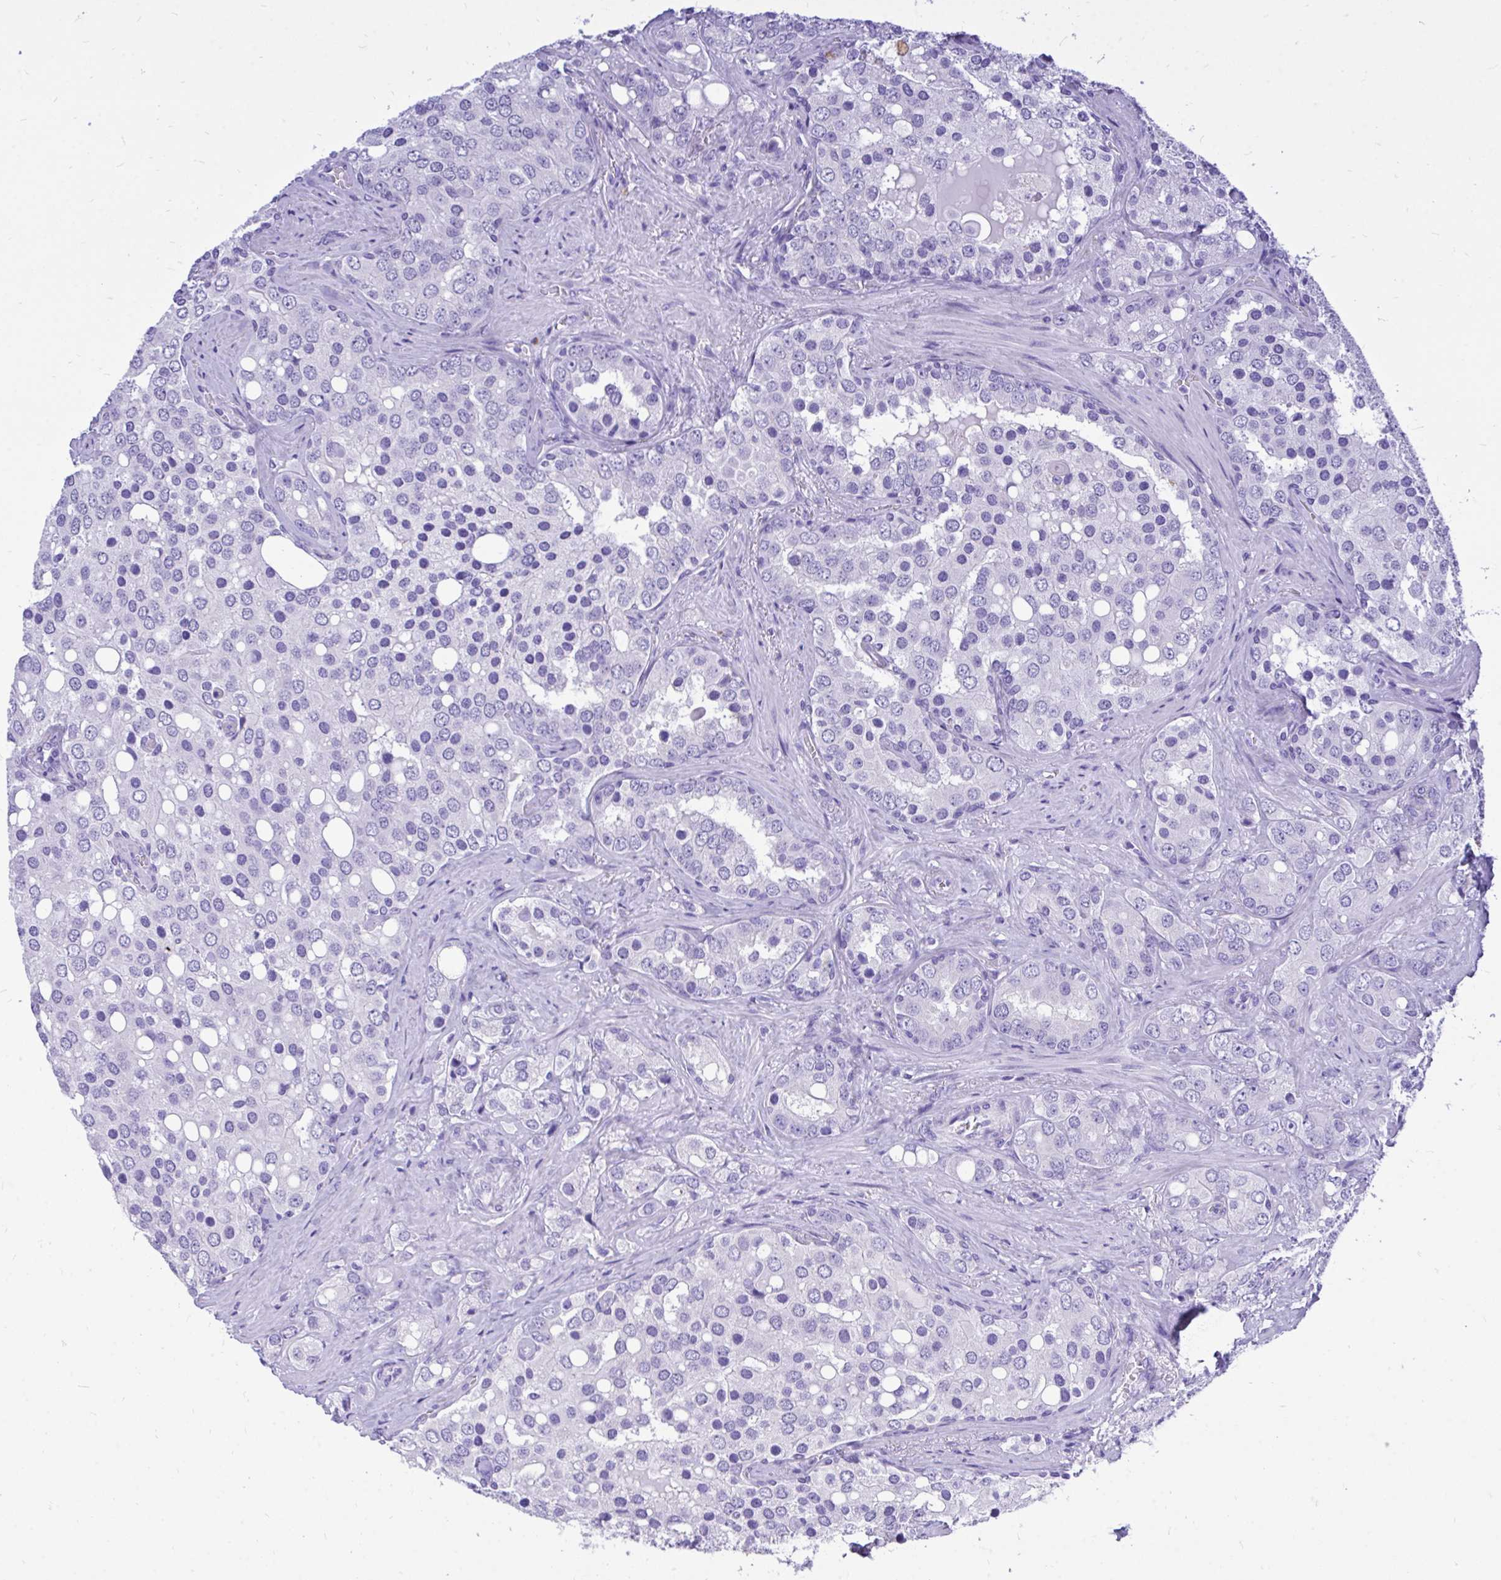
{"staining": {"intensity": "negative", "quantity": "none", "location": "none"}, "tissue": "prostate cancer", "cell_type": "Tumor cells", "image_type": "cancer", "snomed": [{"axis": "morphology", "description": "Adenocarcinoma, High grade"}, {"axis": "topography", "description": "Prostate"}], "caption": "This photomicrograph is of prostate cancer stained with immunohistochemistry to label a protein in brown with the nuclei are counter-stained blue. There is no staining in tumor cells.", "gene": "MON1A", "patient": {"sex": "male", "age": 67}}